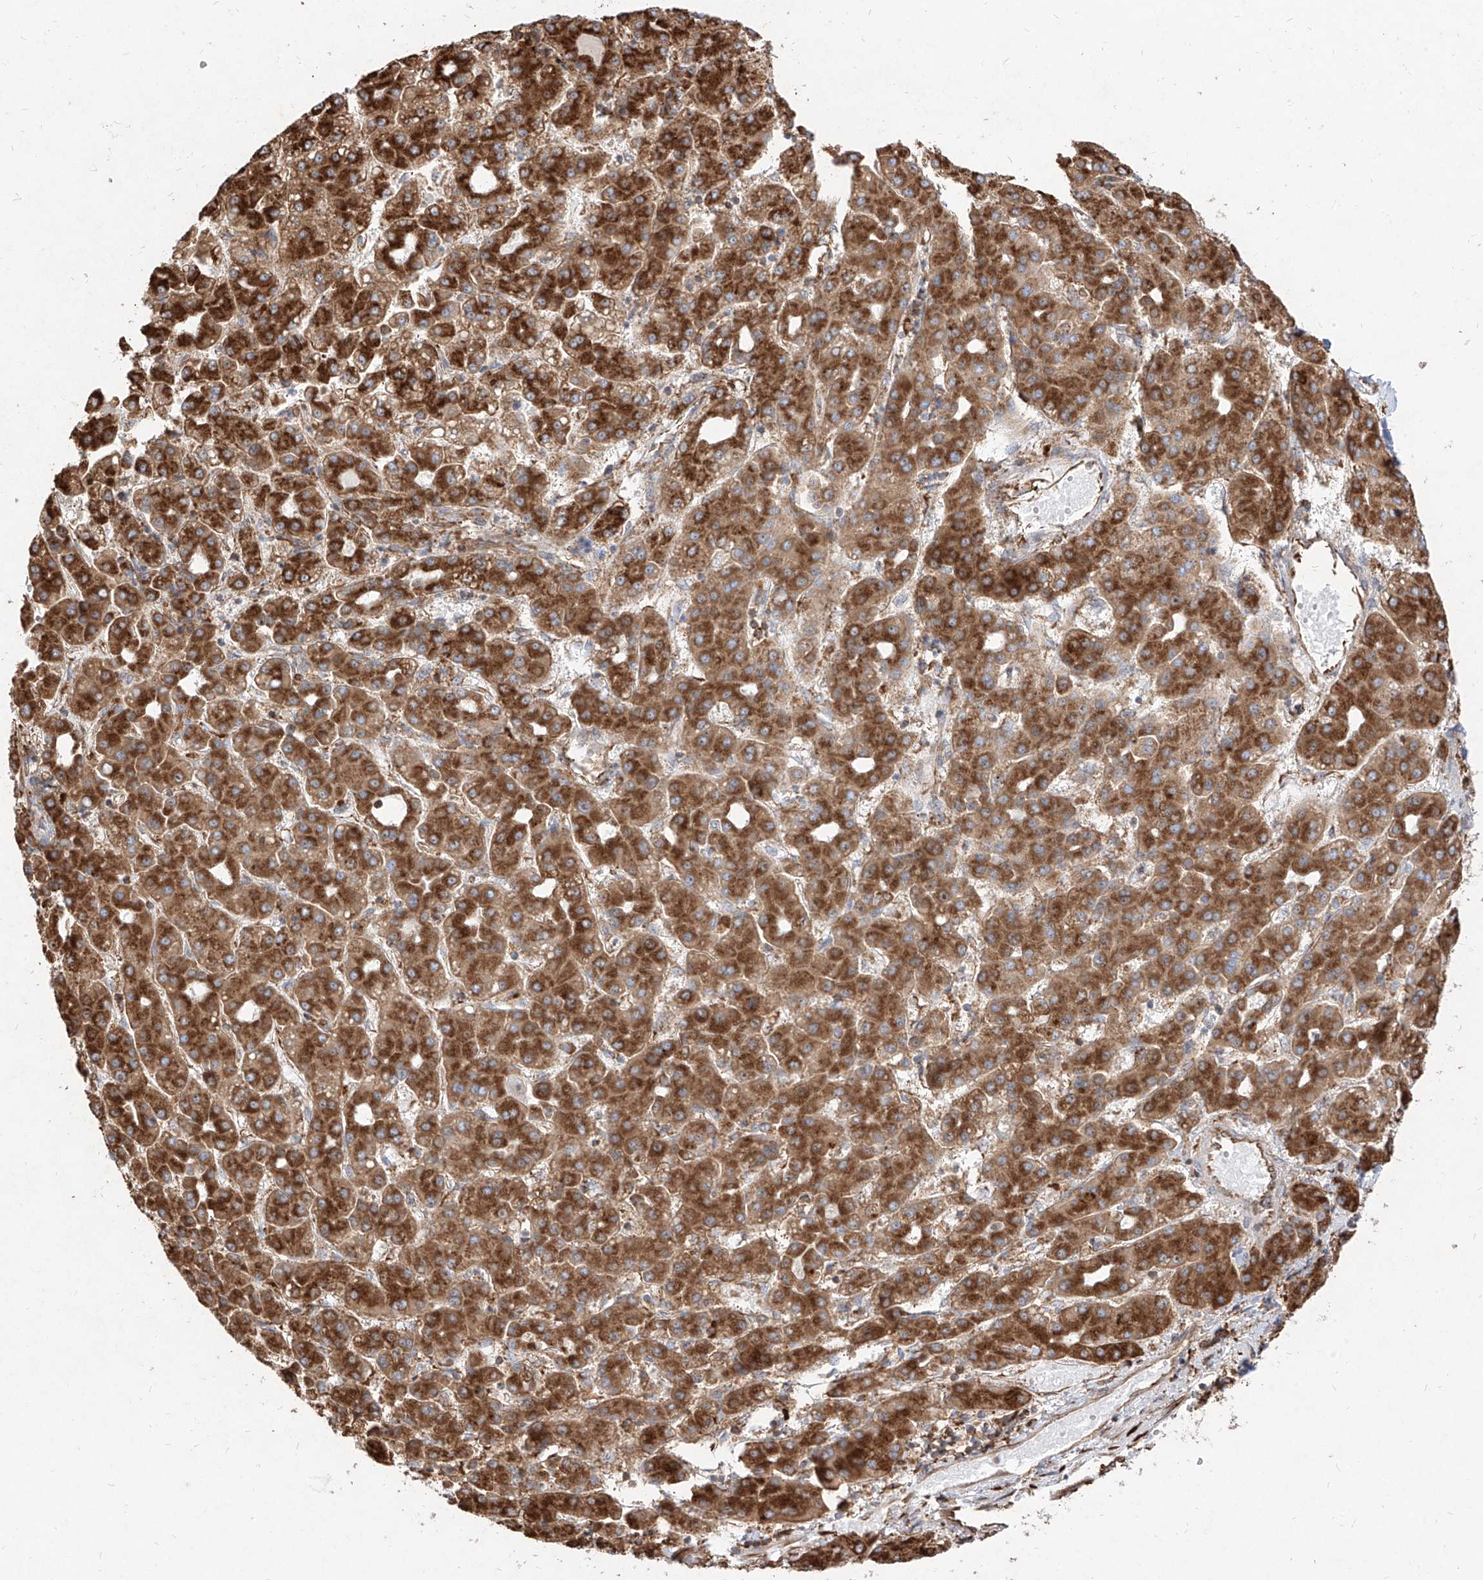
{"staining": {"intensity": "strong", "quantity": ">75%", "location": "cytoplasmic/membranous"}, "tissue": "liver cancer", "cell_type": "Tumor cells", "image_type": "cancer", "snomed": [{"axis": "morphology", "description": "Carcinoma, Hepatocellular, NOS"}, {"axis": "topography", "description": "Liver"}], "caption": "IHC of human hepatocellular carcinoma (liver) shows high levels of strong cytoplasmic/membranous staining in about >75% of tumor cells.", "gene": "RPS25", "patient": {"sex": "male", "age": 65}}